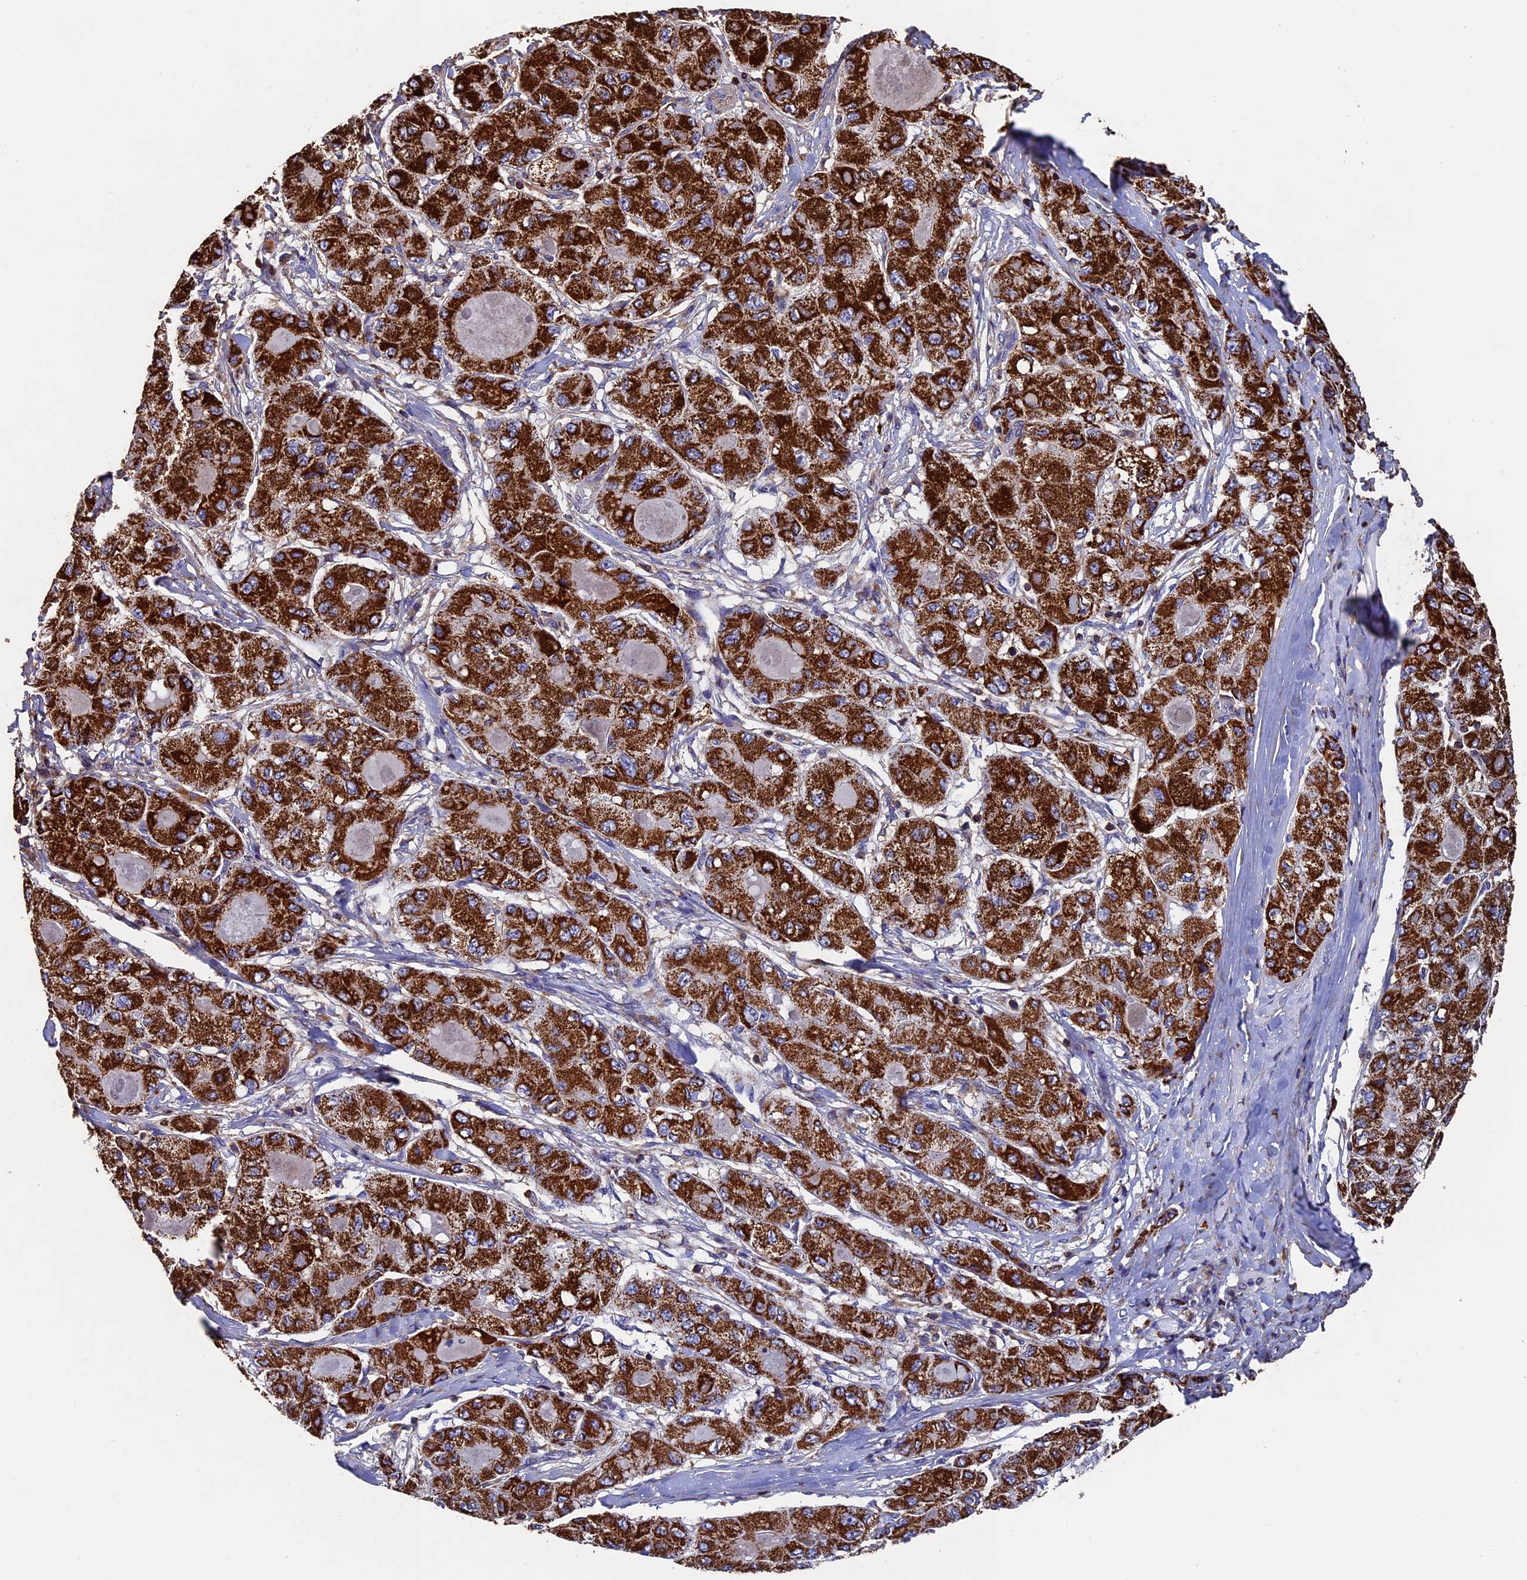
{"staining": {"intensity": "strong", "quantity": ">75%", "location": "cytoplasmic/membranous"}, "tissue": "liver cancer", "cell_type": "Tumor cells", "image_type": "cancer", "snomed": [{"axis": "morphology", "description": "Carcinoma, Hepatocellular, NOS"}, {"axis": "topography", "description": "Liver"}], "caption": "Immunohistochemical staining of liver hepatocellular carcinoma displays high levels of strong cytoplasmic/membranous protein expression in approximately >75% of tumor cells. Immunohistochemistry stains the protein of interest in brown and the nuclei are stained blue.", "gene": "ADAT1", "patient": {"sex": "male", "age": 80}}